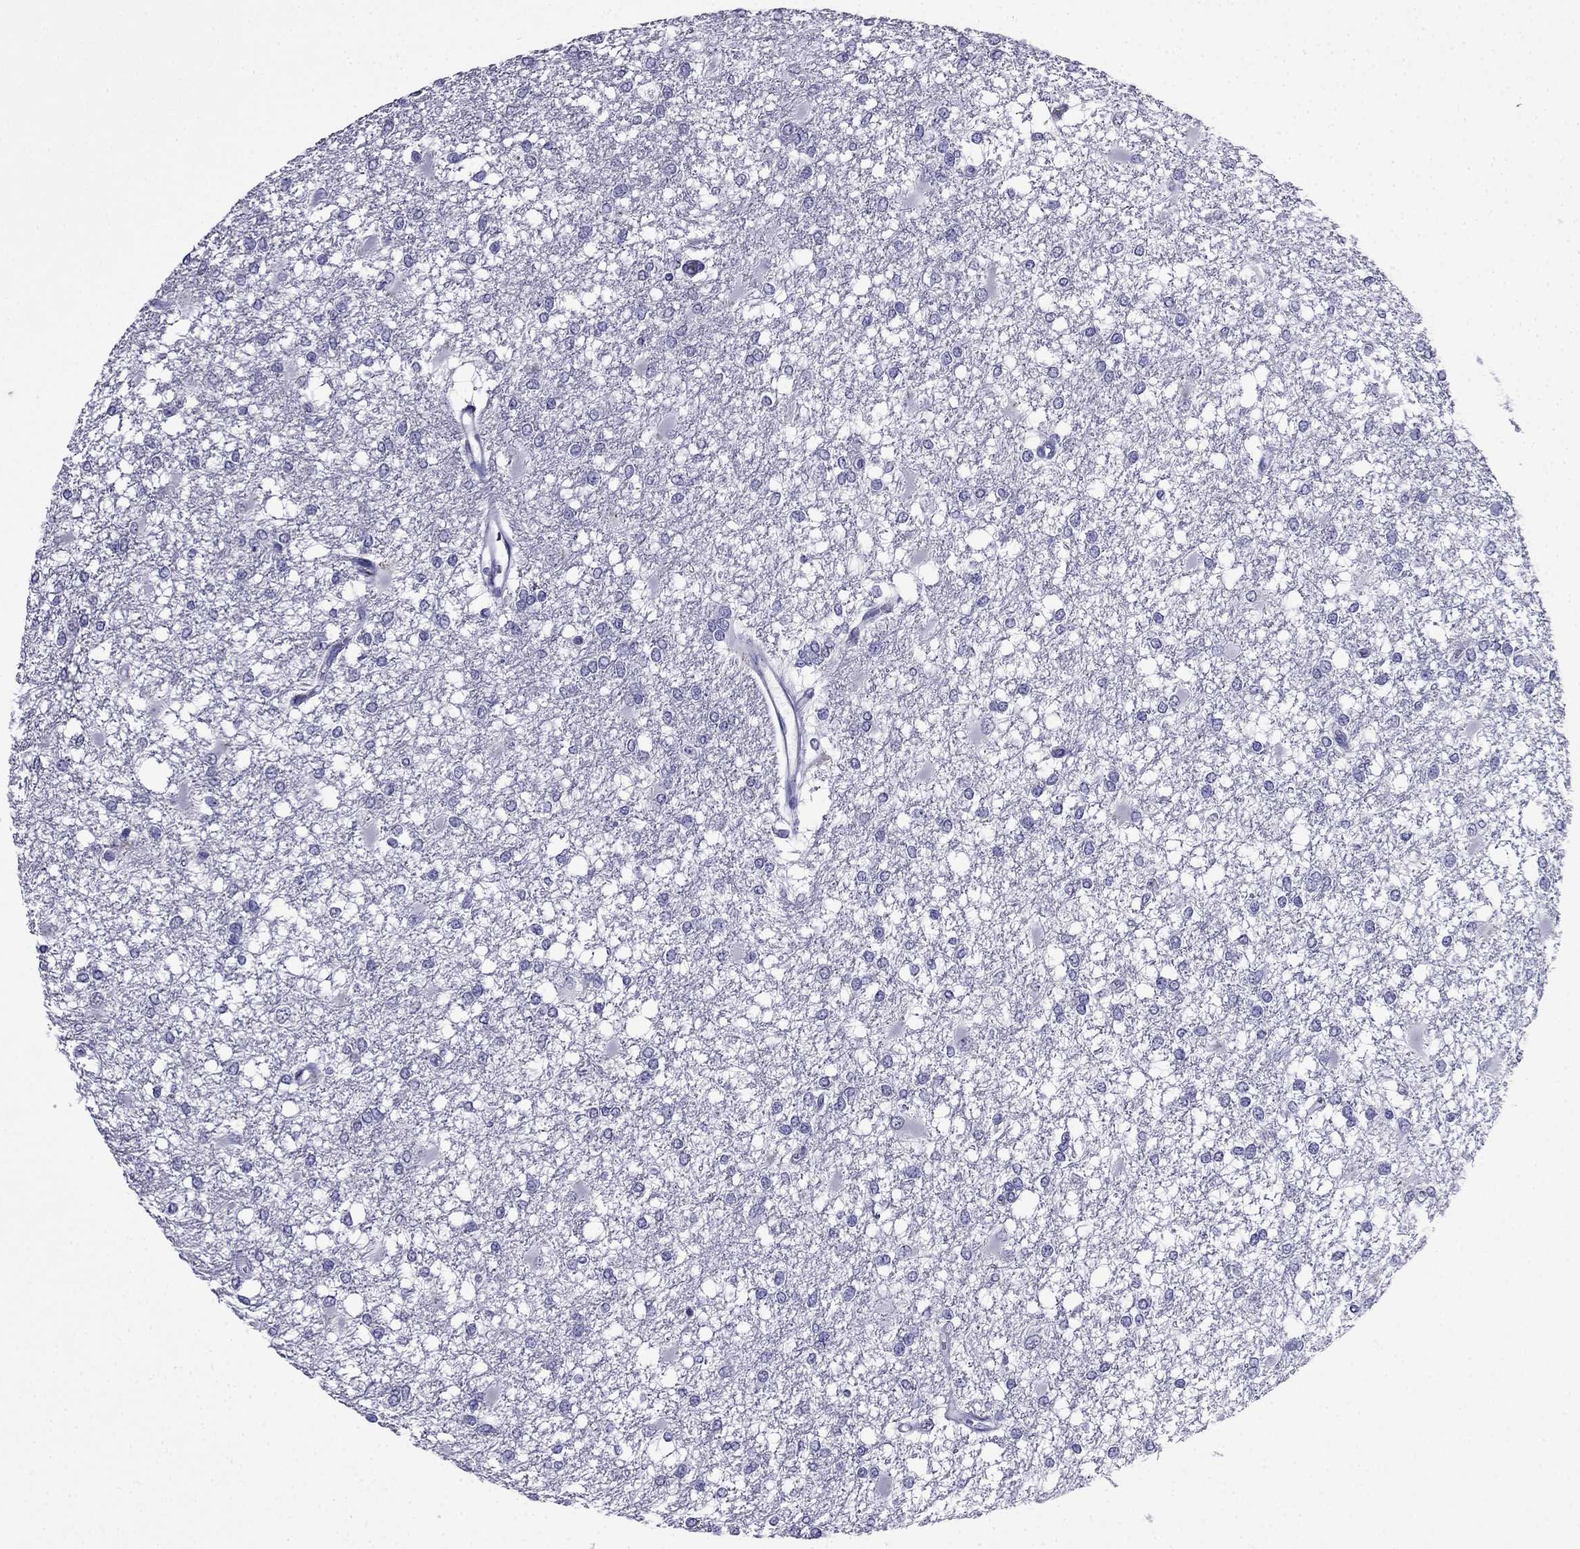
{"staining": {"intensity": "negative", "quantity": "none", "location": "none"}, "tissue": "glioma", "cell_type": "Tumor cells", "image_type": "cancer", "snomed": [{"axis": "morphology", "description": "Glioma, malignant, High grade"}, {"axis": "topography", "description": "Cerebral cortex"}], "caption": "The histopathology image reveals no staining of tumor cells in malignant glioma (high-grade).", "gene": "CDHR4", "patient": {"sex": "male", "age": 79}}